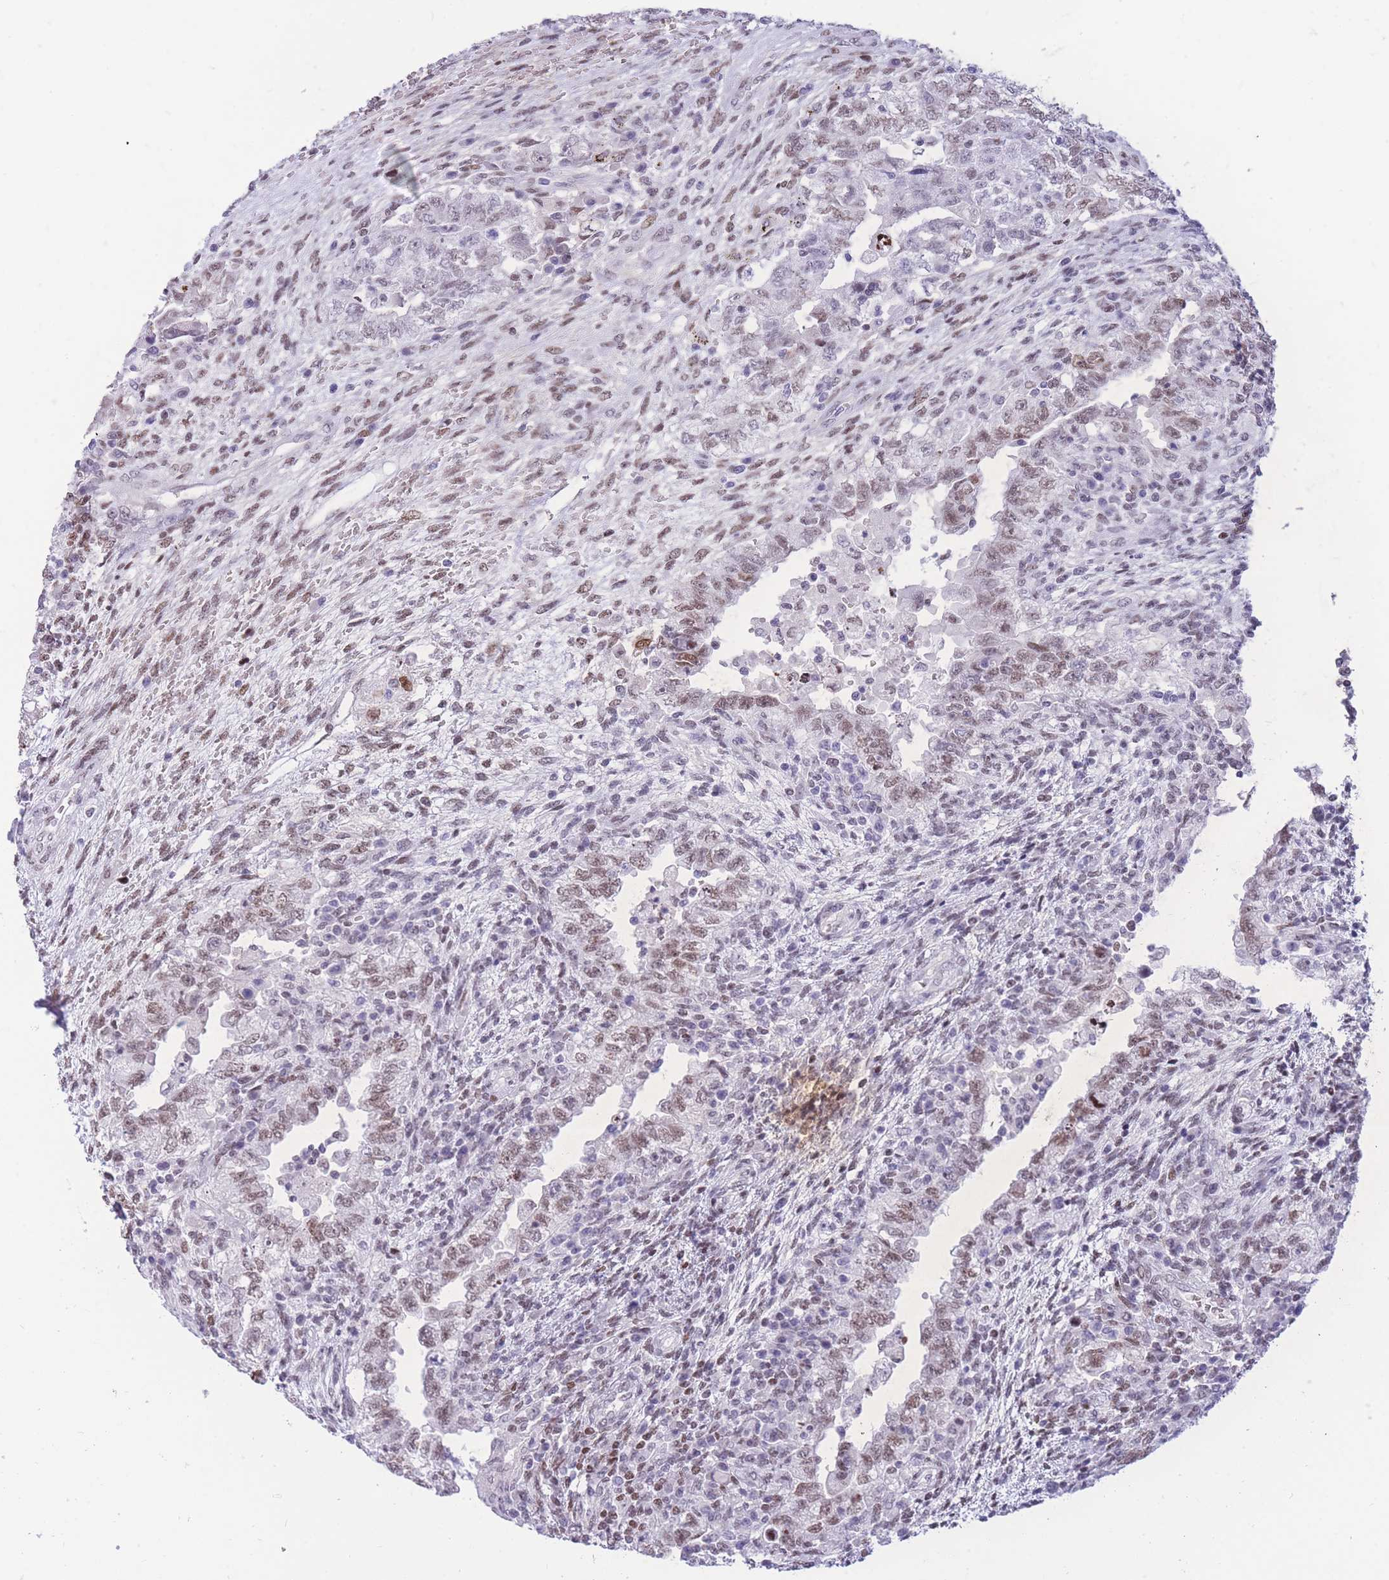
{"staining": {"intensity": "weak", "quantity": ">75%", "location": "nuclear"}, "tissue": "testis cancer", "cell_type": "Tumor cells", "image_type": "cancer", "snomed": [{"axis": "morphology", "description": "Carcinoma, Embryonal, NOS"}, {"axis": "topography", "description": "Testis"}], "caption": "Testis cancer (embryonal carcinoma) stained with a protein marker displays weak staining in tumor cells.", "gene": "HMGN1", "patient": {"sex": "male", "age": 26}}